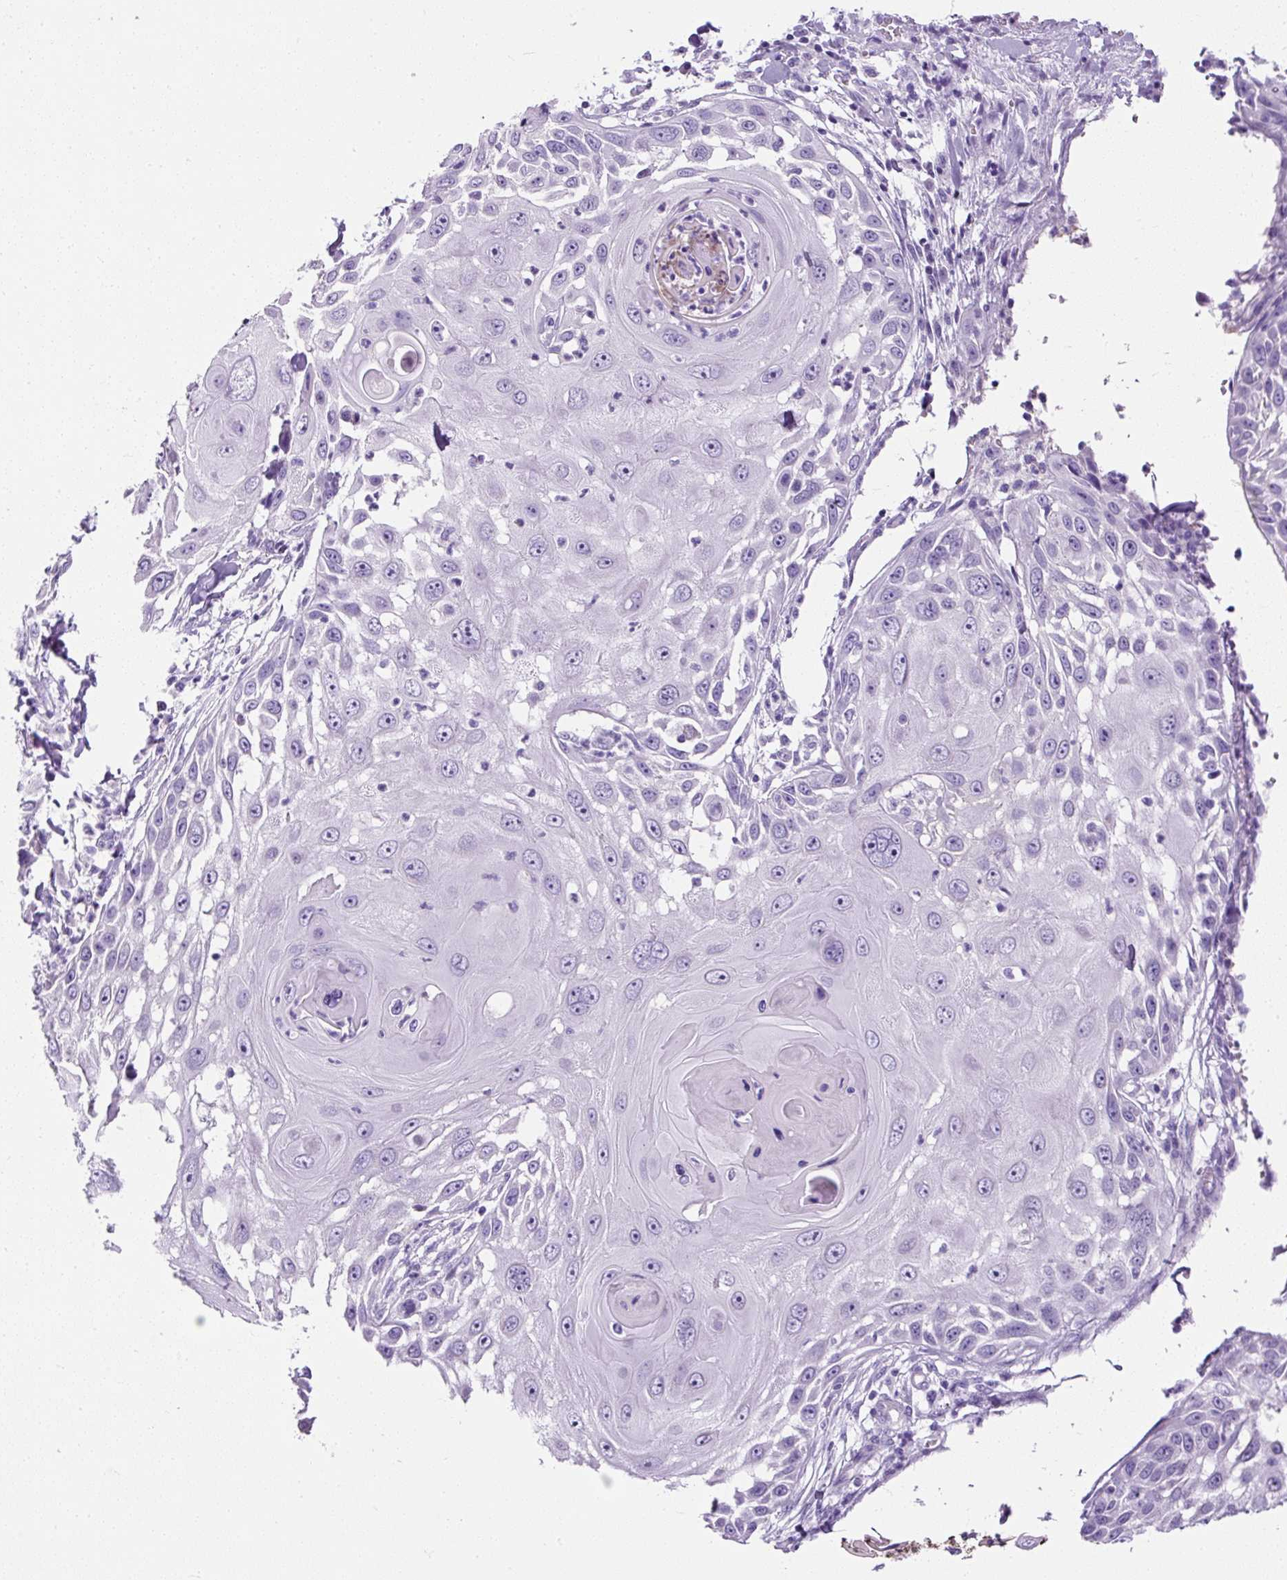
{"staining": {"intensity": "negative", "quantity": "none", "location": "none"}, "tissue": "skin cancer", "cell_type": "Tumor cells", "image_type": "cancer", "snomed": [{"axis": "morphology", "description": "Squamous cell carcinoma, NOS"}, {"axis": "topography", "description": "Skin"}], "caption": "High magnification brightfield microscopy of skin cancer (squamous cell carcinoma) stained with DAB (3,3'-diaminobenzidine) (brown) and counterstained with hematoxylin (blue): tumor cells show no significant expression.", "gene": "C2CD4C", "patient": {"sex": "female", "age": 44}}